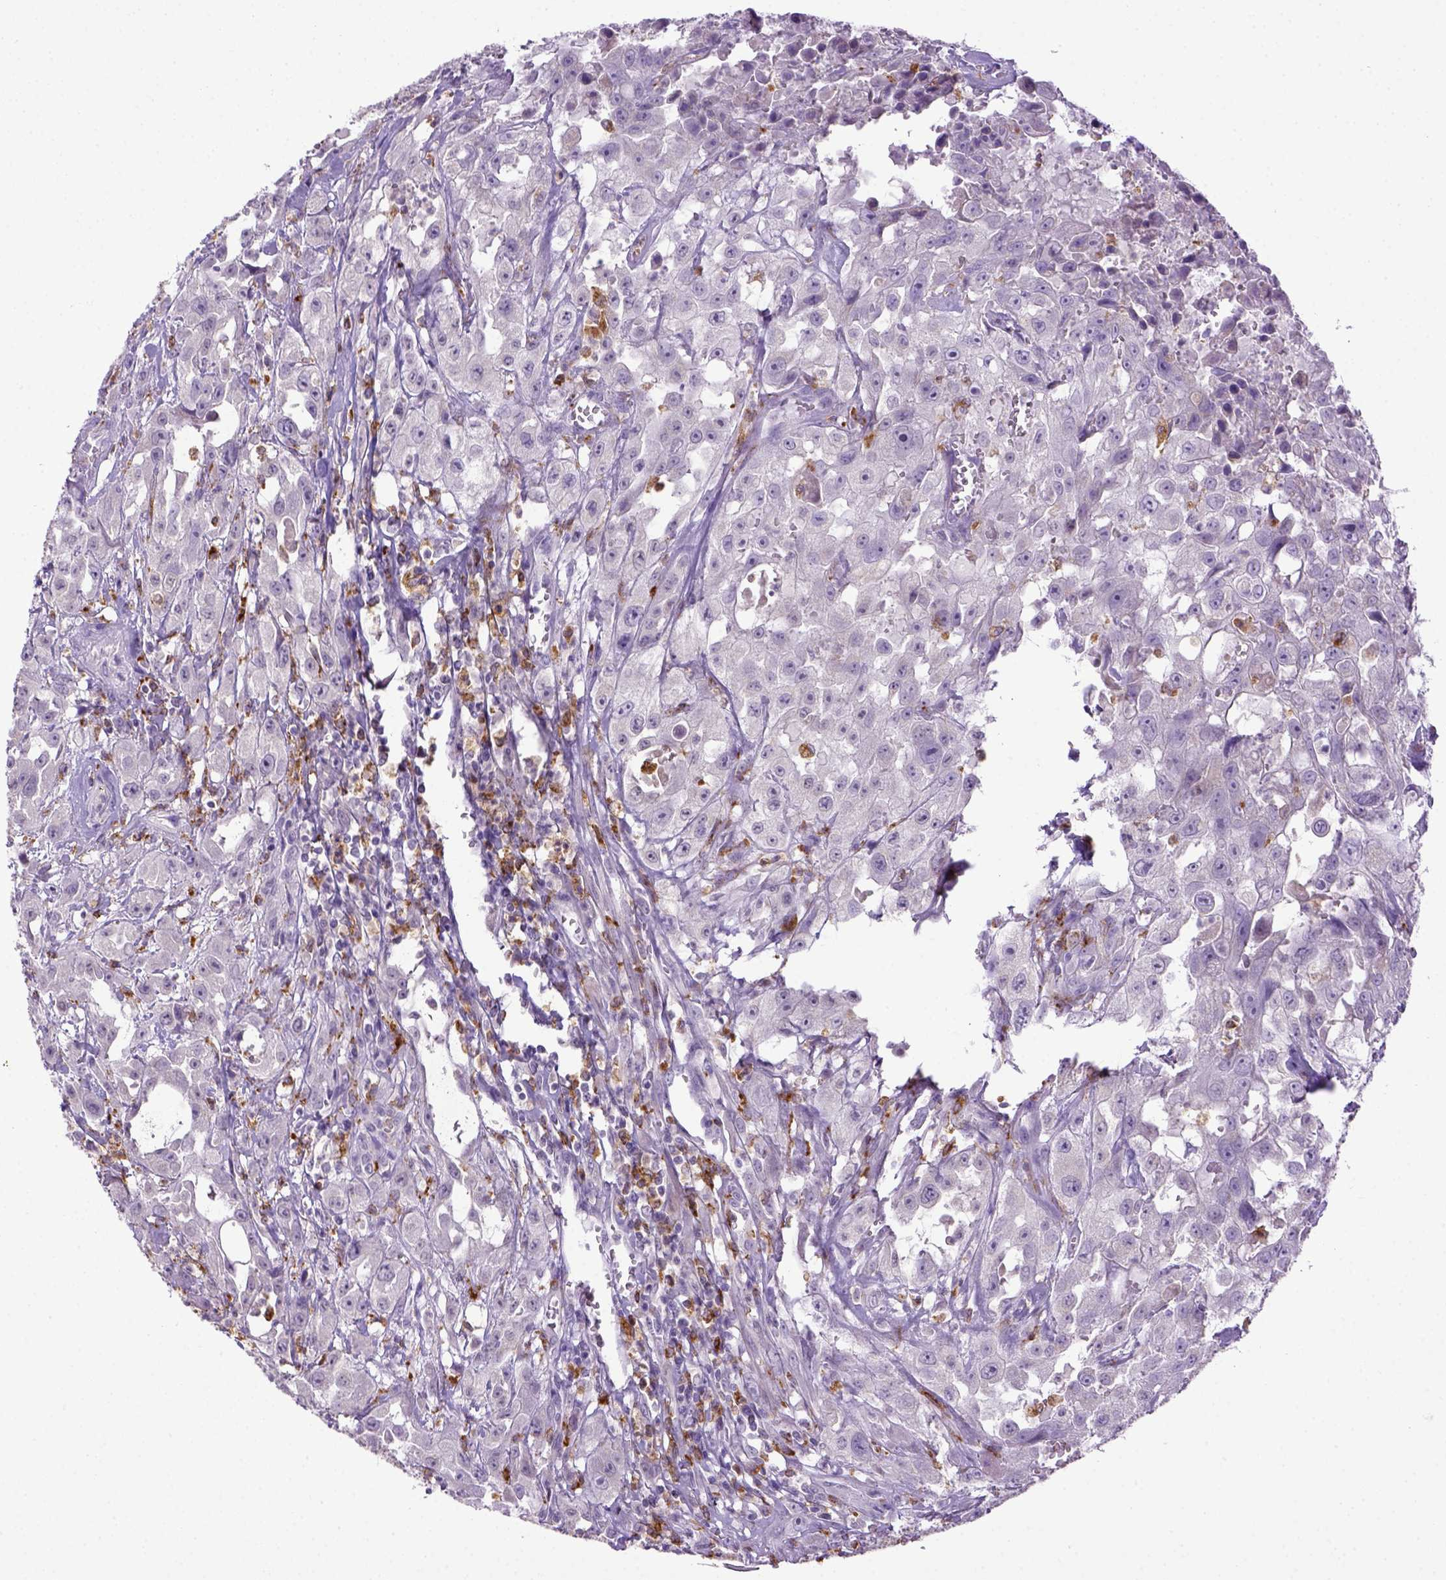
{"staining": {"intensity": "negative", "quantity": "none", "location": "none"}, "tissue": "urothelial cancer", "cell_type": "Tumor cells", "image_type": "cancer", "snomed": [{"axis": "morphology", "description": "Urothelial carcinoma, High grade"}, {"axis": "topography", "description": "Urinary bladder"}], "caption": "Immunohistochemical staining of urothelial cancer demonstrates no significant staining in tumor cells.", "gene": "CD68", "patient": {"sex": "male", "age": 79}}